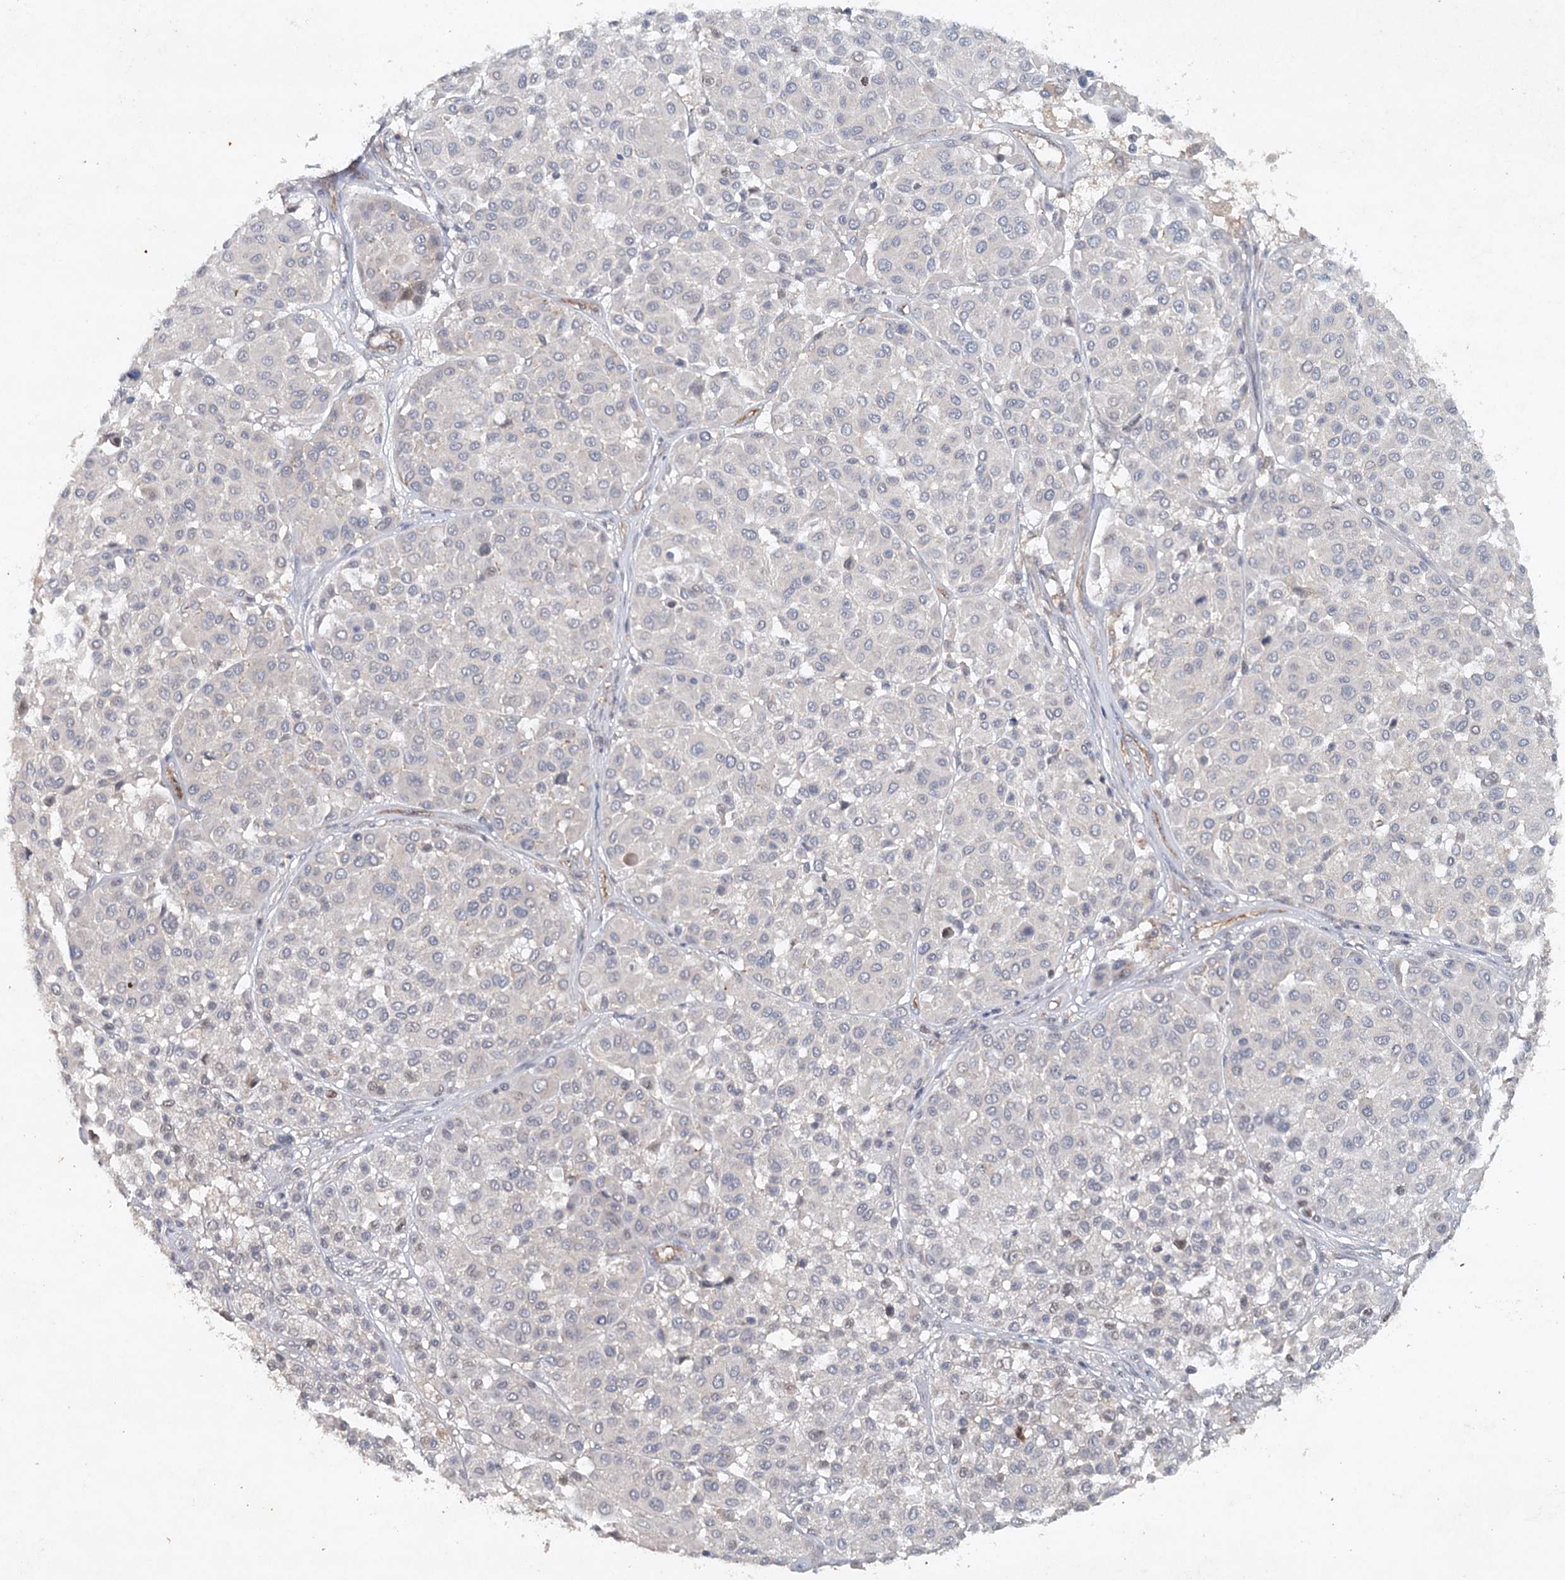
{"staining": {"intensity": "negative", "quantity": "none", "location": "none"}, "tissue": "melanoma", "cell_type": "Tumor cells", "image_type": "cancer", "snomed": [{"axis": "morphology", "description": "Malignant melanoma, Metastatic site"}, {"axis": "topography", "description": "Soft tissue"}], "caption": "DAB (3,3'-diaminobenzidine) immunohistochemical staining of melanoma shows no significant positivity in tumor cells.", "gene": "SYNPO", "patient": {"sex": "male", "age": 41}}